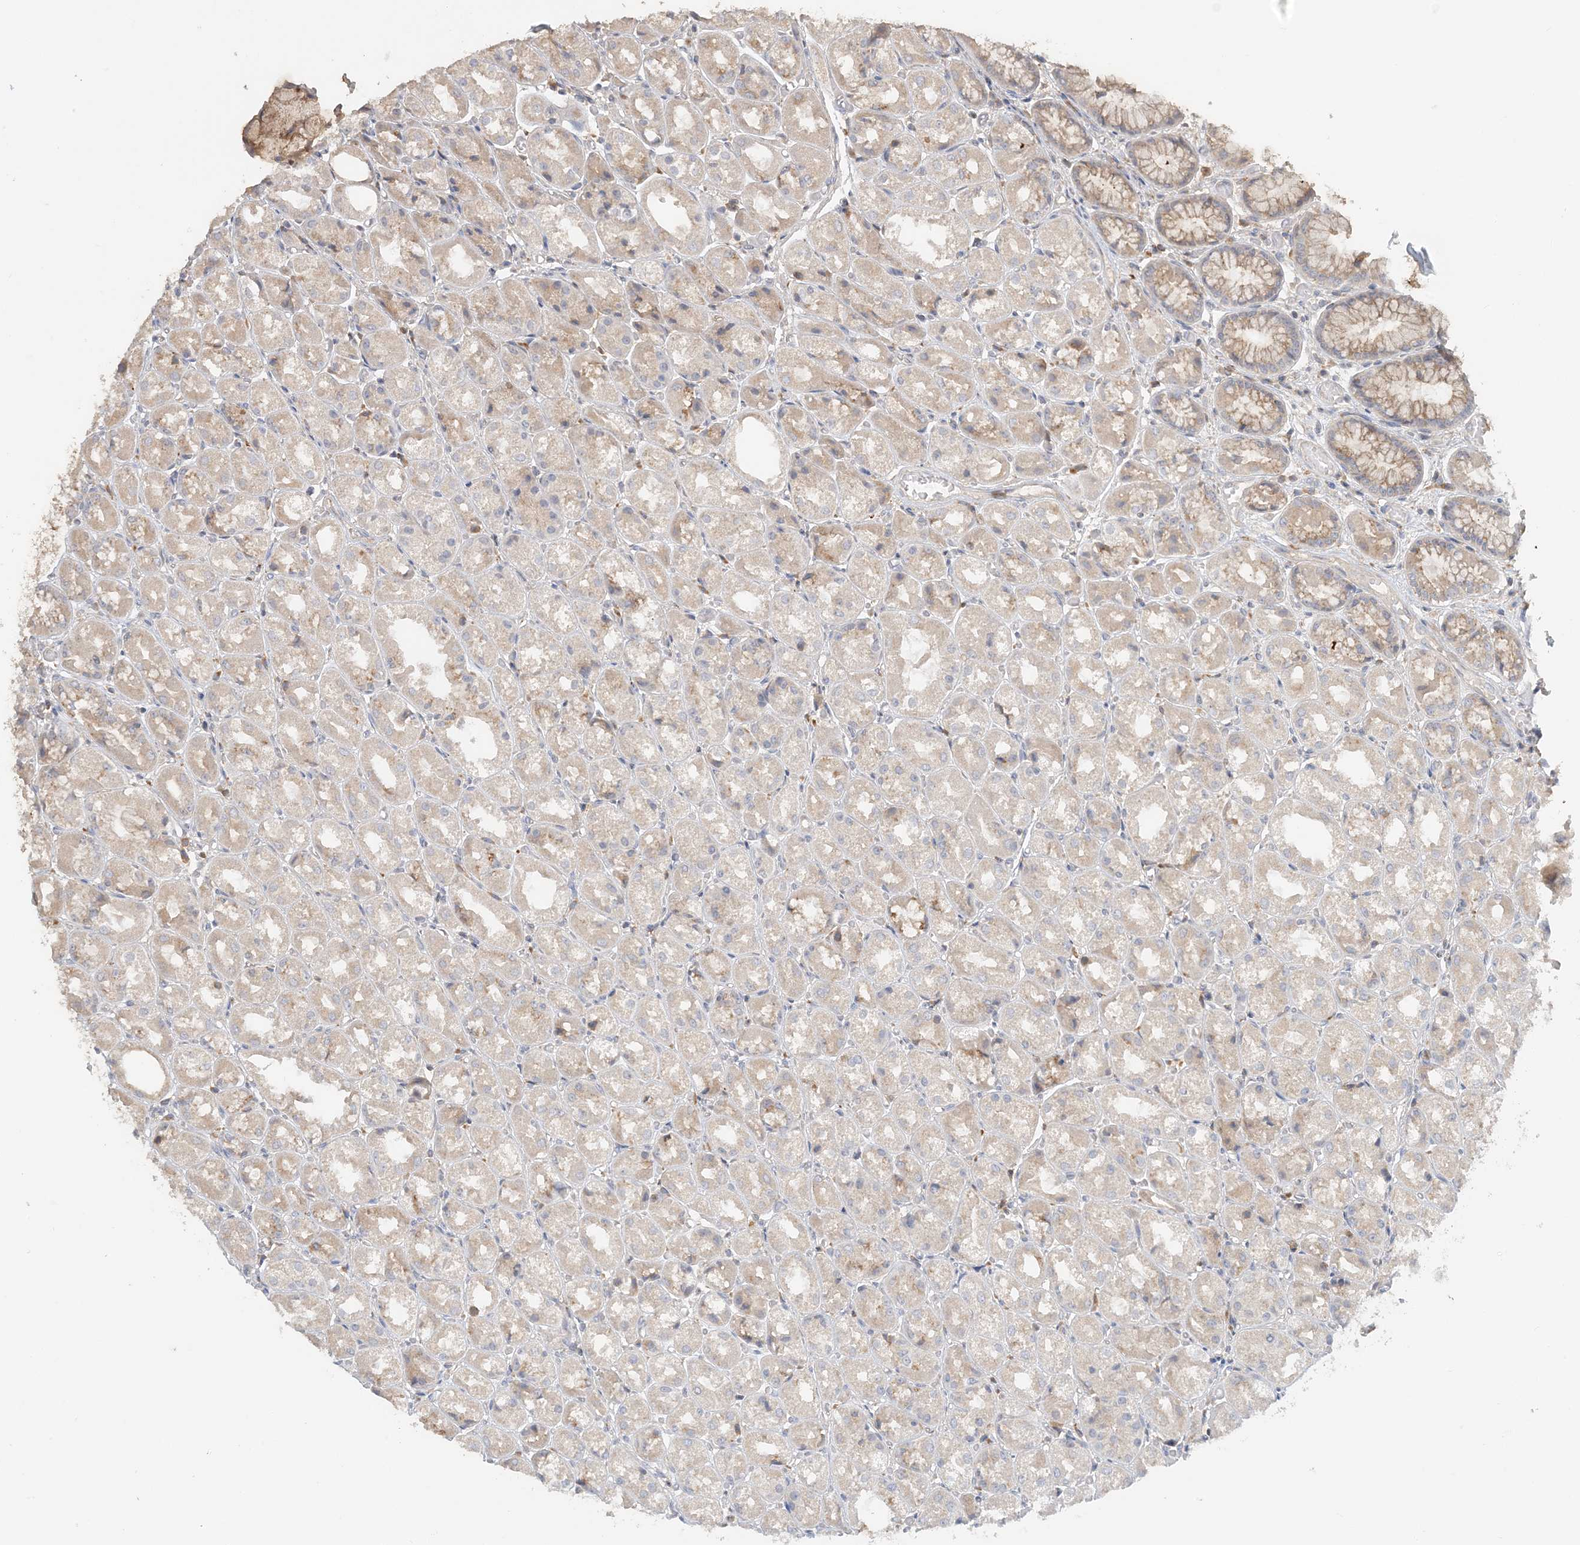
{"staining": {"intensity": "moderate", "quantity": "<25%", "location": "cytoplasmic/membranous"}, "tissue": "stomach", "cell_type": "Glandular cells", "image_type": "normal", "snomed": [{"axis": "morphology", "description": "Normal tissue, NOS"}, {"axis": "topography", "description": "Stomach, upper"}], "caption": "This is a photomicrograph of IHC staining of benign stomach, which shows moderate positivity in the cytoplasmic/membranous of glandular cells.", "gene": "SPPL2A", "patient": {"sex": "male", "age": 72}}